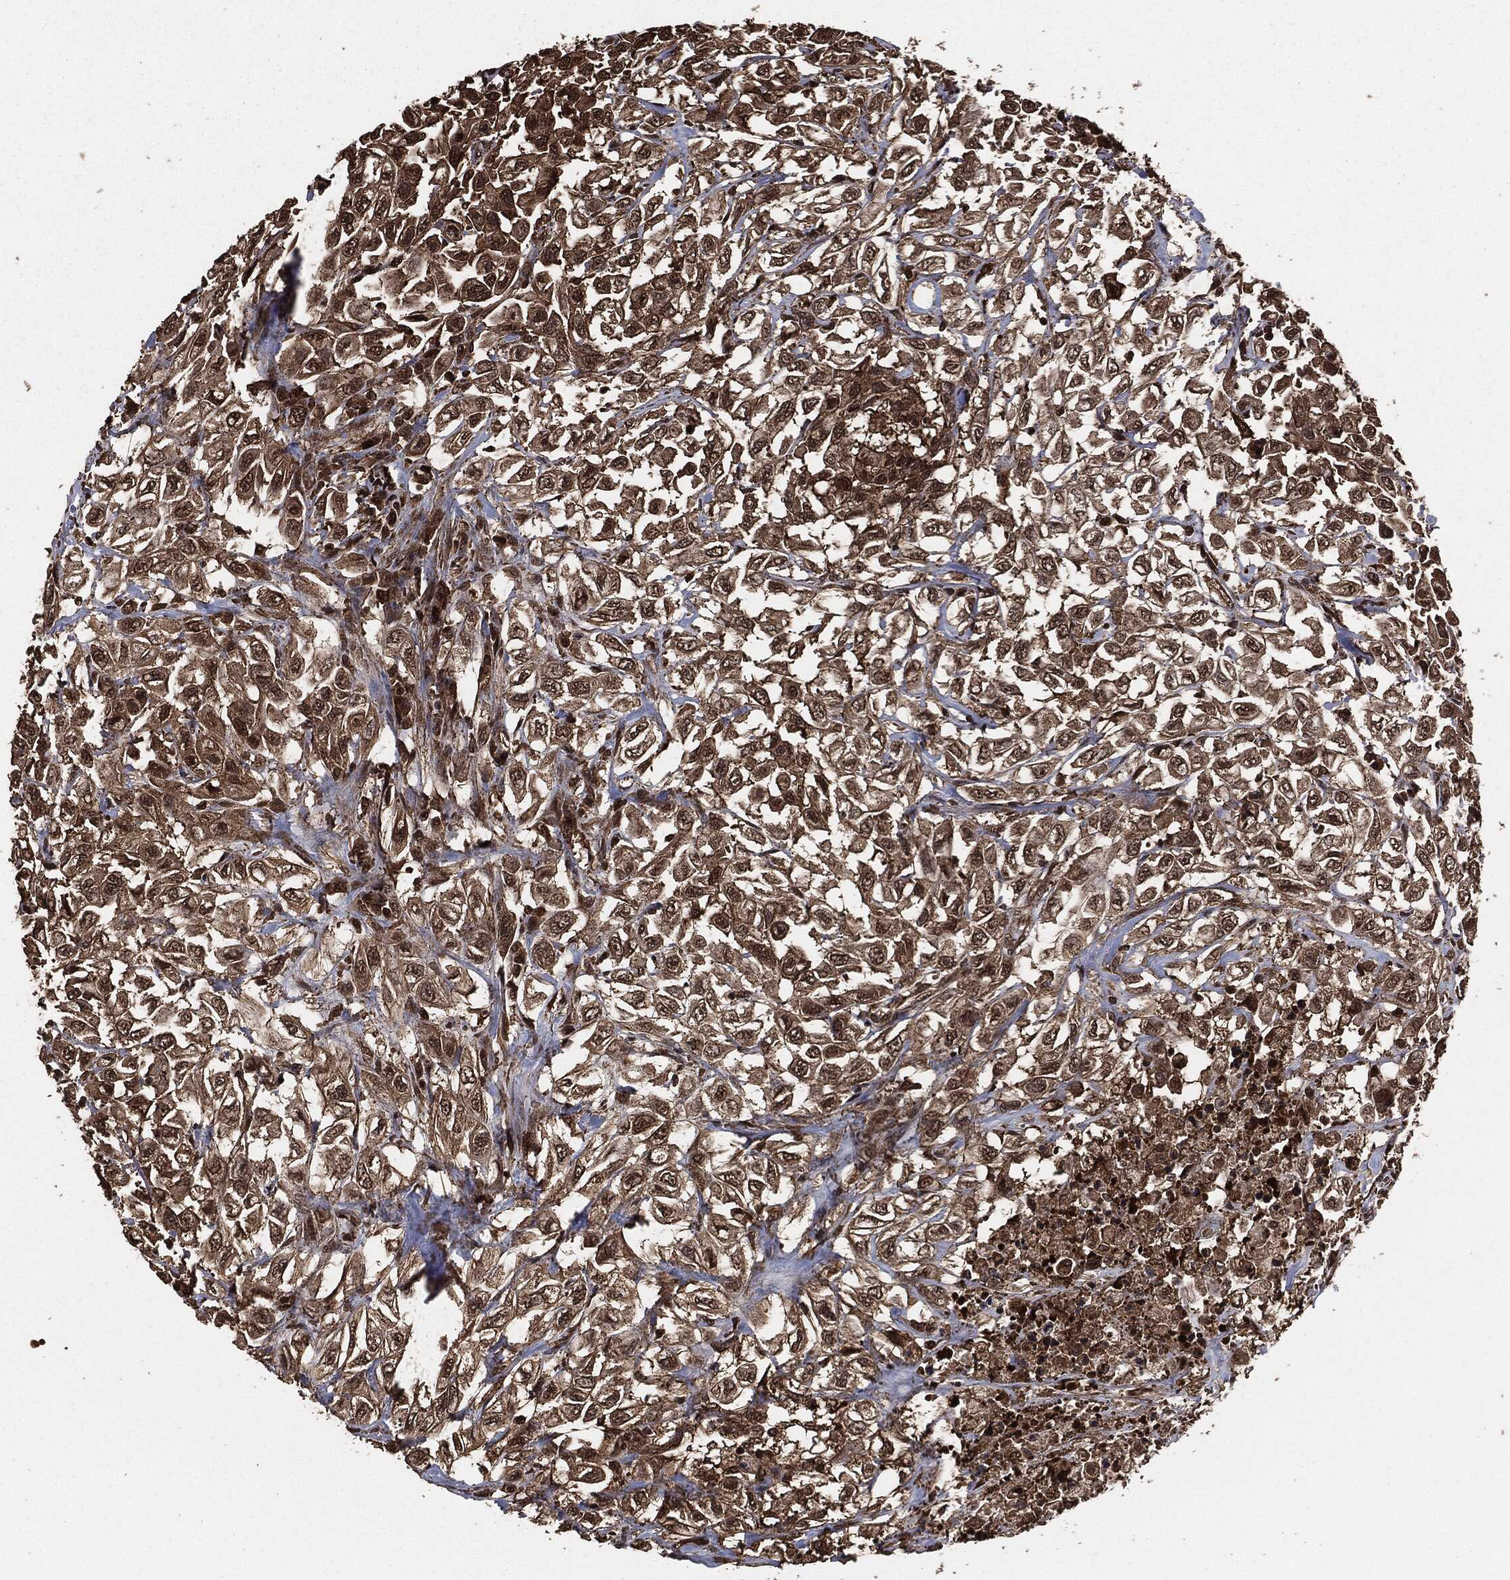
{"staining": {"intensity": "strong", "quantity": "<25%", "location": "cytoplasmic/membranous,nuclear"}, "tissue": "urothelial cancer", "cell_type": "Tumor cells", "image_type": "cancer", "snomed": [{"axis": "morphology", "description": "Urothelial carcinoma, High grade"}, {"axis": "topography", "description": "Urinary bladder"}], "caption": "Urothelial cancer was stained to show a protein in brown. There is medium levels of strong cytoplasmic/membranous and nuclear staining in approximately <25% of tumor cells.", "gene": "EGFR", "patient": {"sex": "female", "age": 56}}